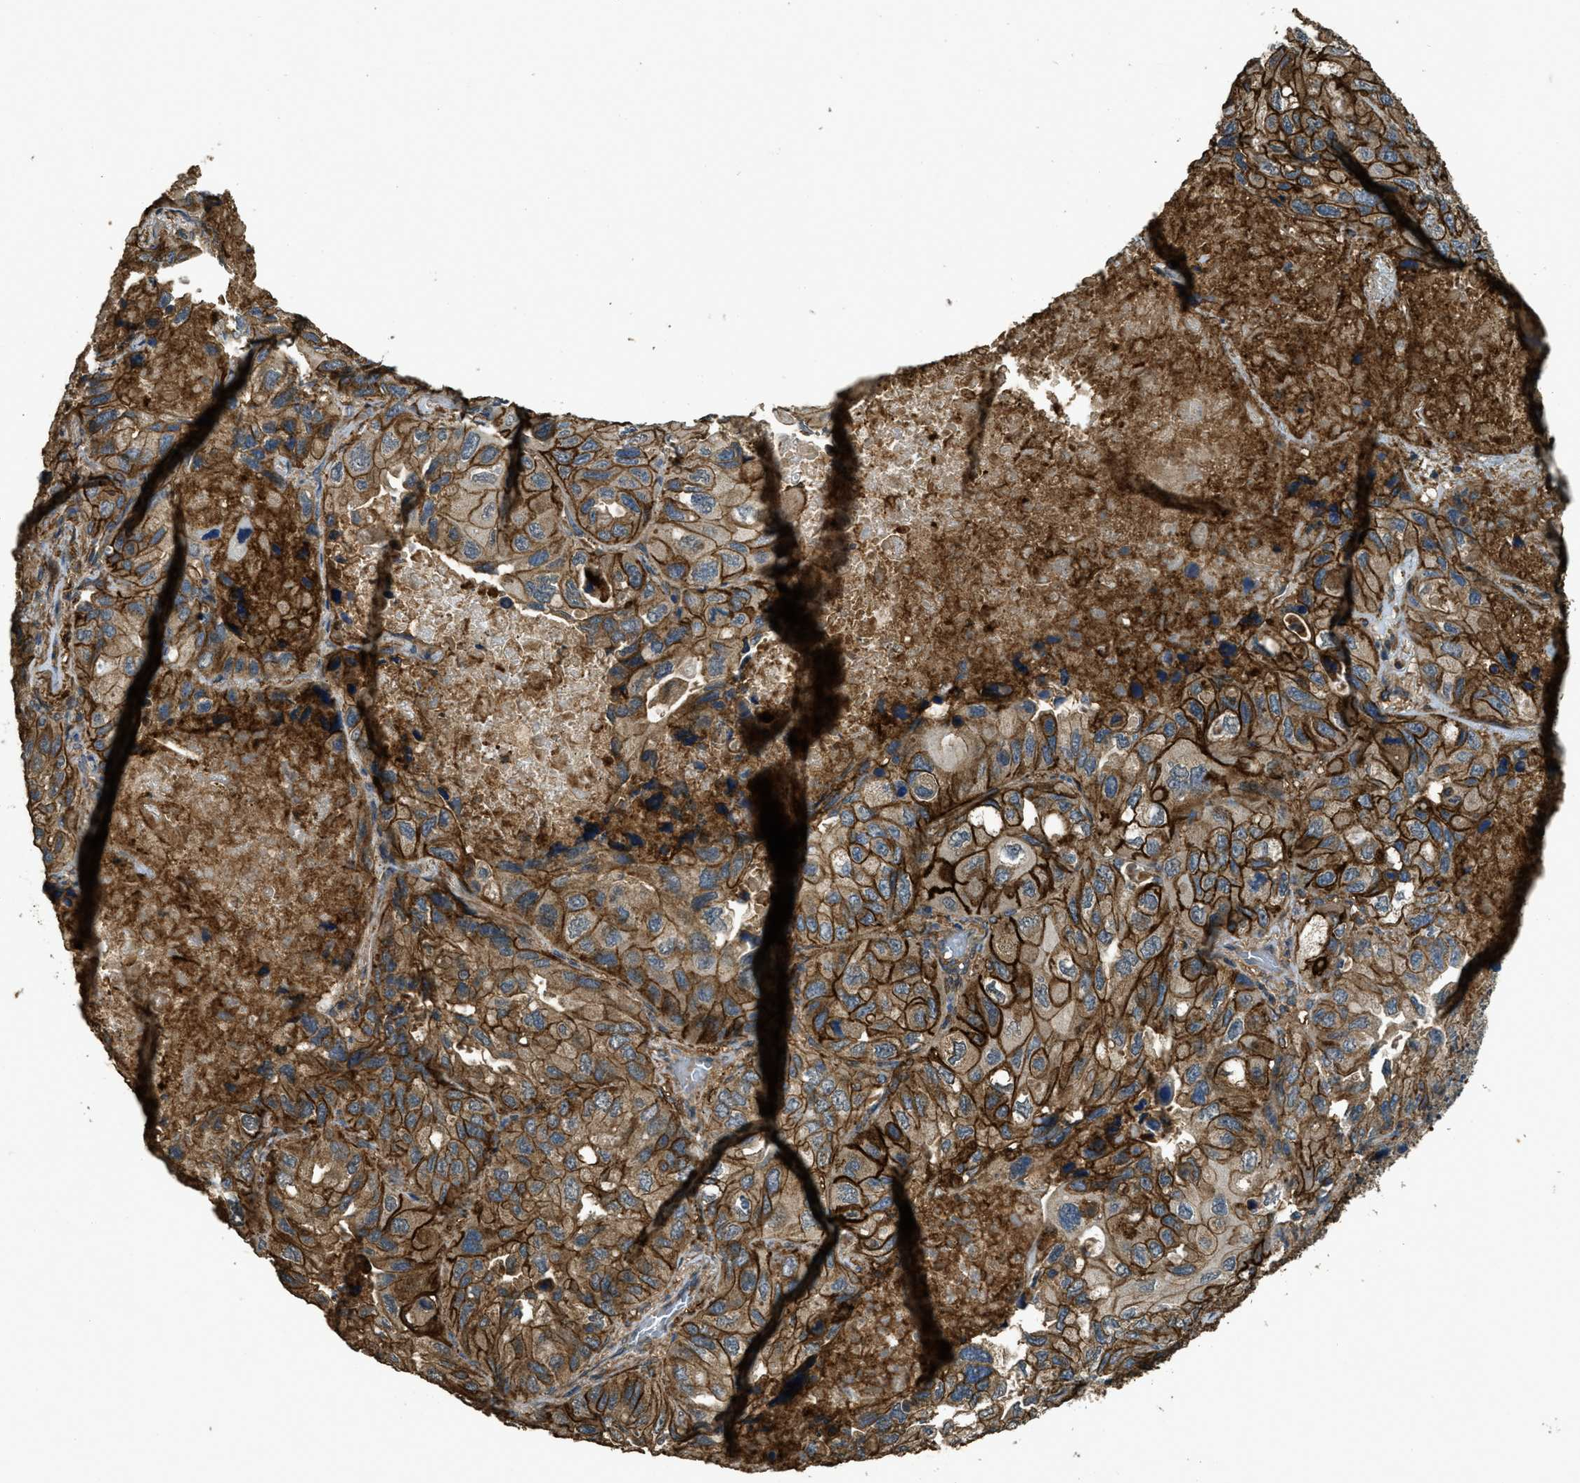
{"staining": {"intensity": "strong", "quantity": ">75%", "location": "cytoplasmic/membranous"}, "tissue": "lung cancer", "cell_type": "Tumor cells", "image_type": "cancer", "snomed": [{"axis": "morphology", "description": "Squamous cell carcinoma, NOS"}, {"axis": "topography", "description": "Lung"}], "caption": "A high-resolution micrograph shows immunohistochemistry (IHC) staining of lung cancer, which displays strong cytoplasmic/membranous positivity in about >75% of tumor cells.", "gene": "CD276", "patient": {"sex": "female", "age": 73}}